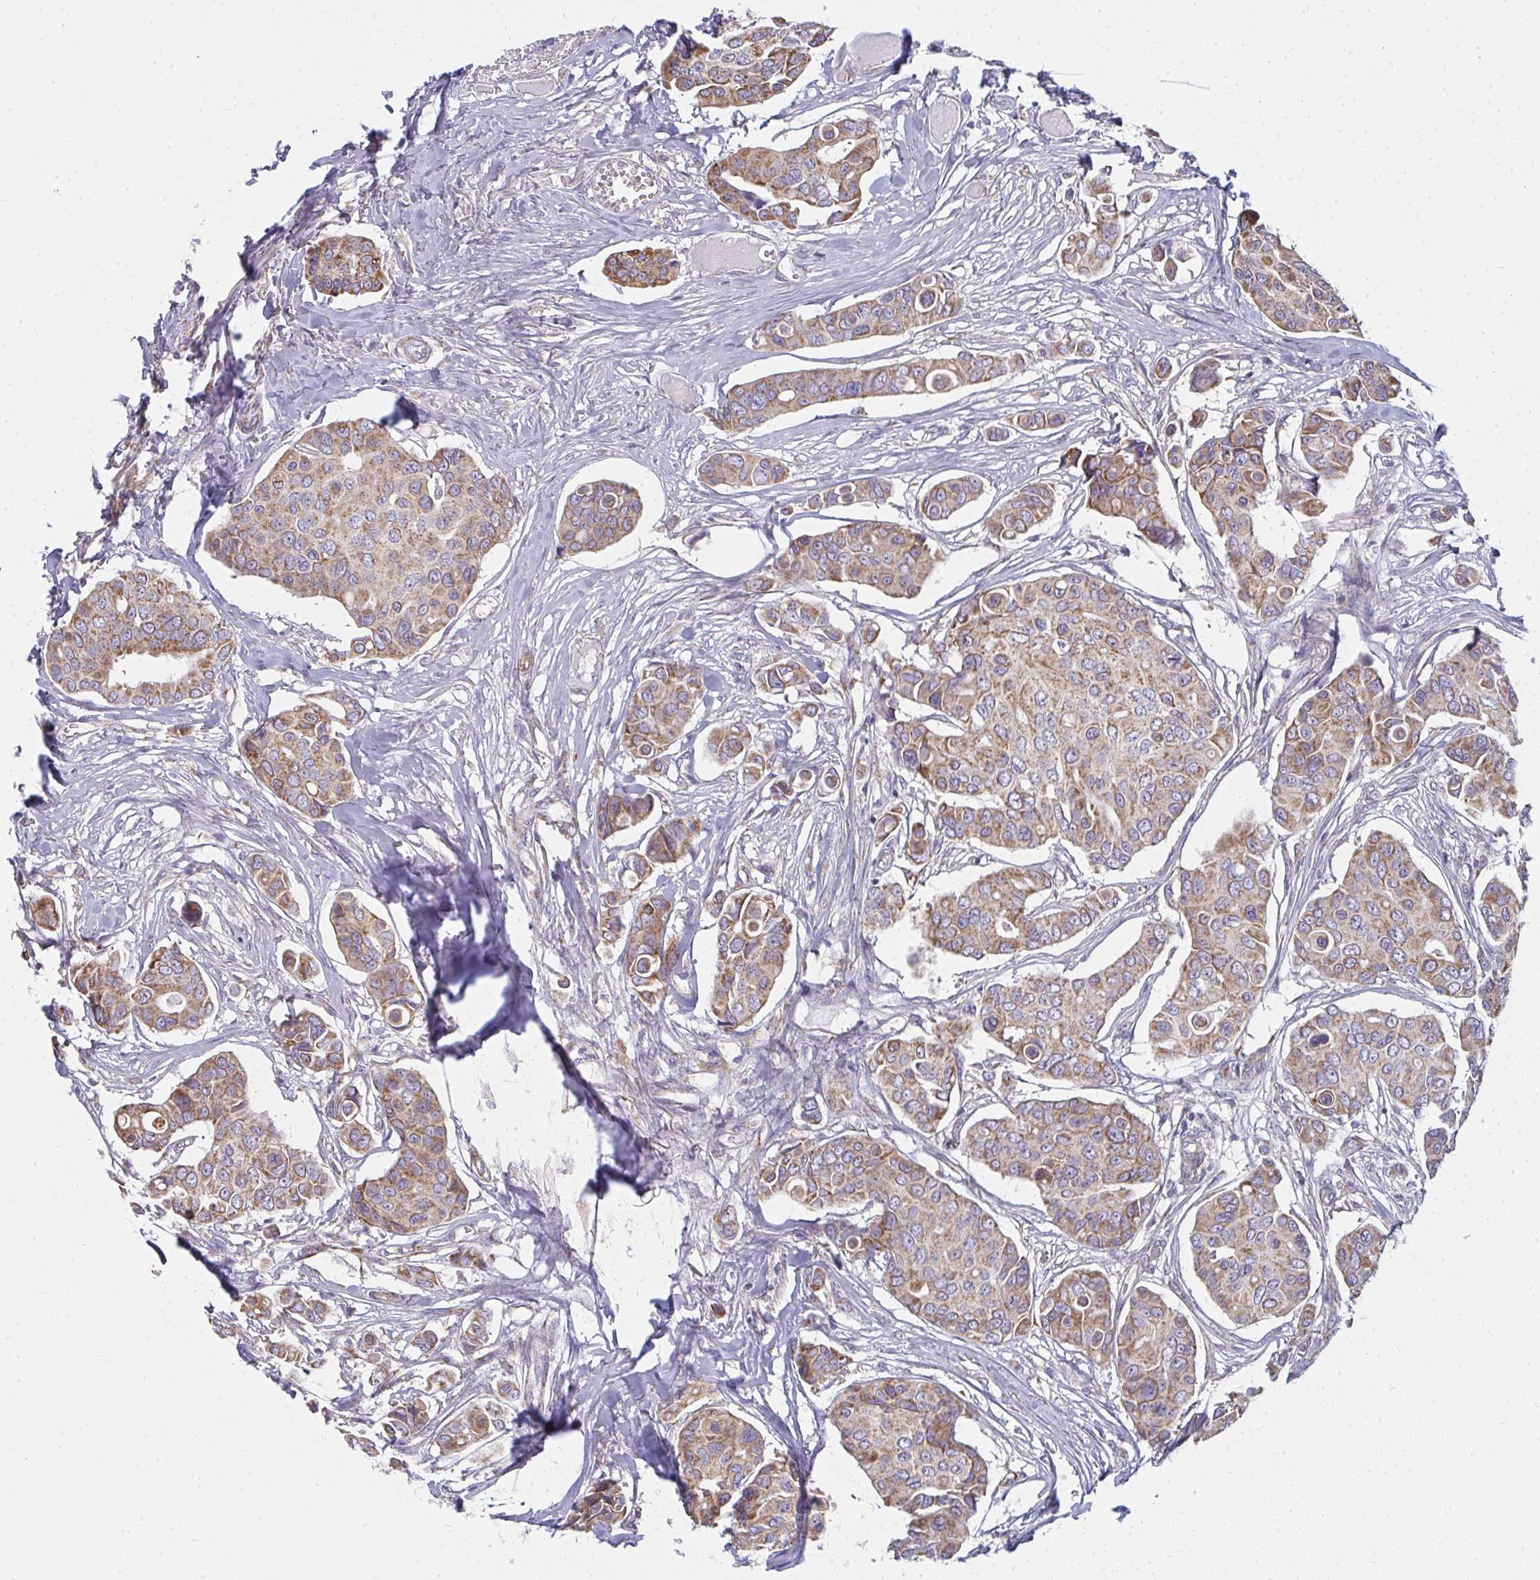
{"staining": {"intensity": "moderate", "quantity": ">75%", "location": "cytoplasmic/membranous"}, "tissue": "breast cancer", "cell_type": "Tumor cells", "image_type": "cancer", "snomed": [{"axis": "morphology", "description": "Duct carcinoma"}, {"axis": "topography", "description": "Breast"}], "caption": "Immunohistochemistry (IHC) micrograph of neoplastic tissue: human breast cancer stained using immunohistochemistry reveals medium levels of moderate protein expression localized specifically in the cytoplasmic/membranous of tumor cells, appearing as a cytoplasmic/membranous brown color.", "gene": "FAHD1", "patient": {"sex": "female", "age": 54}}